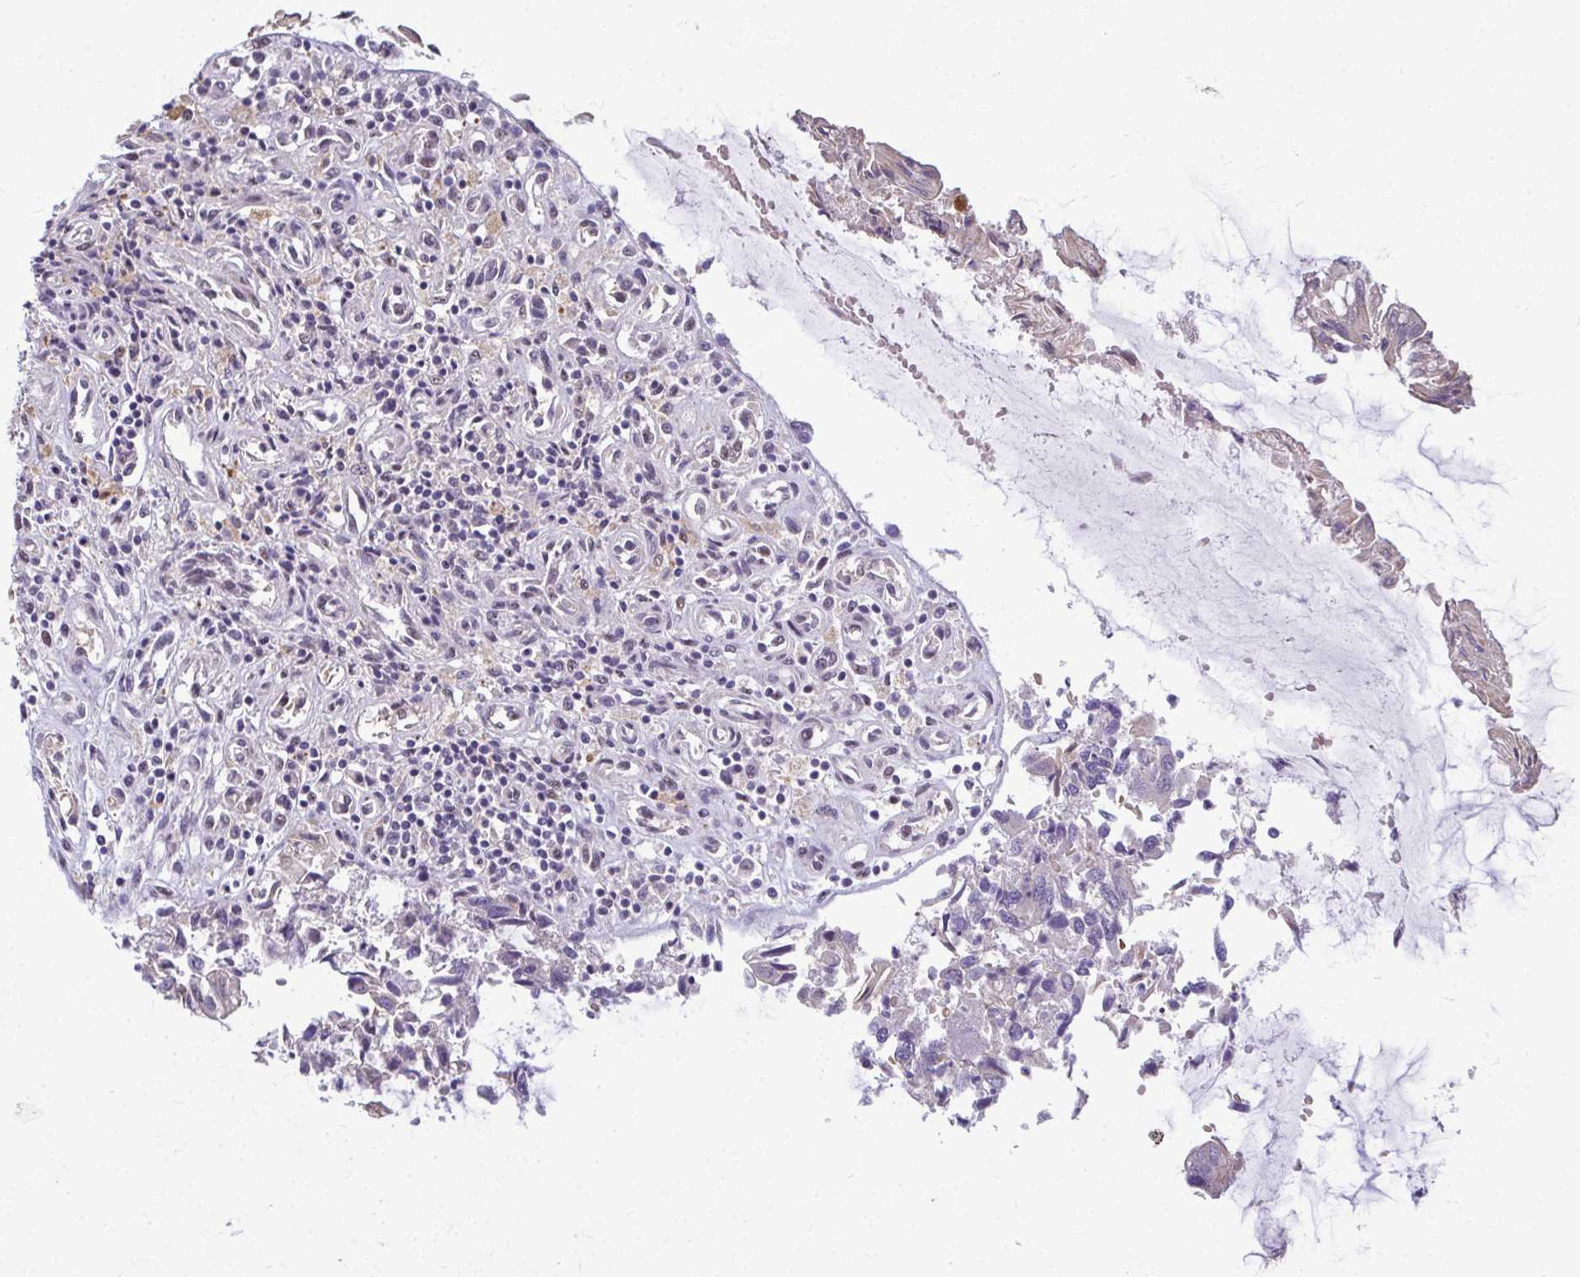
{"staining": {"intensity": "negative", "quantity": "none", "location": "none"}, "tissue": "colorectal cancer", "cell_type": "Tumor cells", "image_type": "cancer", "snomed": [{"axis": "morphology", "description": "Adenocarcinoma, NOS"}, {"axis": "topography", "description": "Colon"}], "caption": "Protein analysis of colorectal cancer (adenocarcinoma) reveals no significant expression in tumor cells.", "gene": "ODF1", "patient": {"sex": "female", "age": 67}}